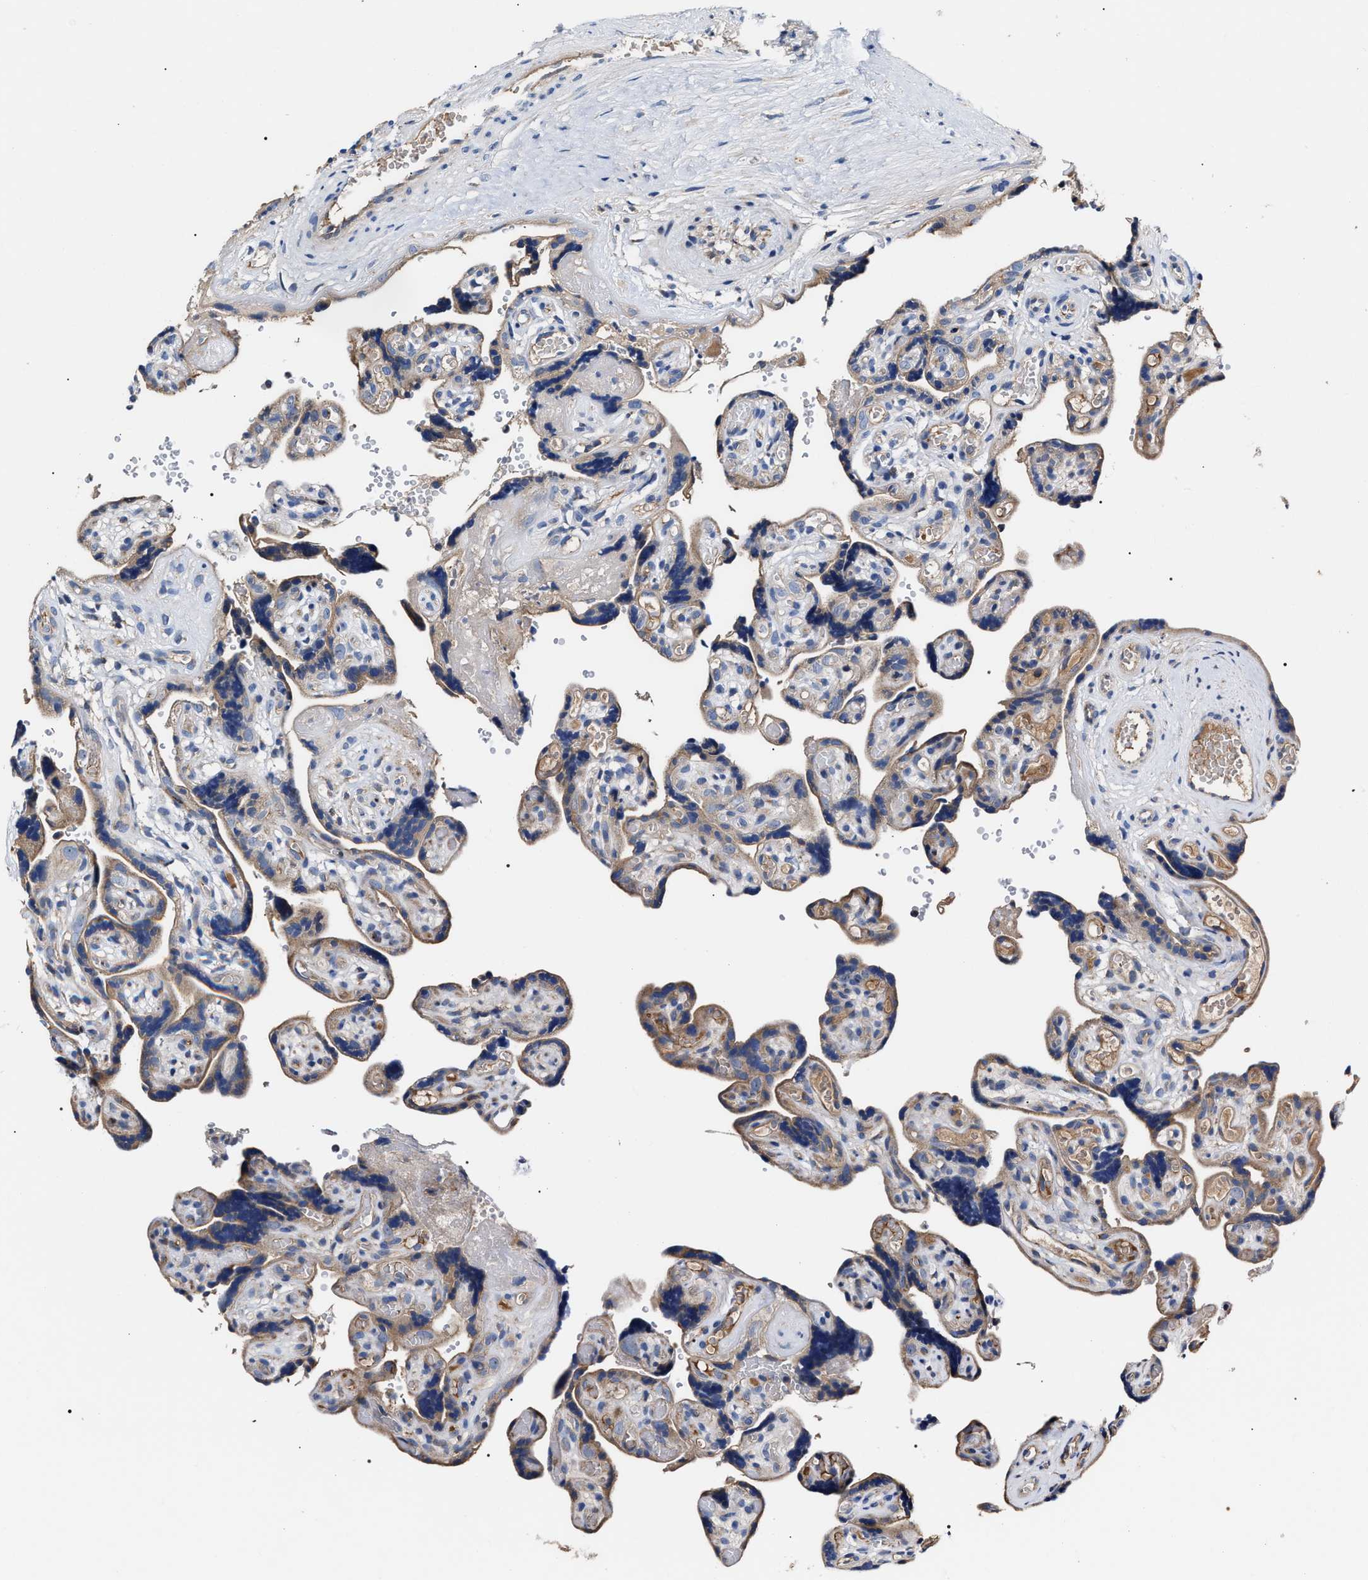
{"staining": {"intensity": "moderate", "quantity": "25%-75%", "location": "cytoplasmic/membranous"}, "tissue": "placenta", "cell_type": "Decidual cells", "image_type": "normal", "snomed": [{"axis": "morphology", "description": "Normal tissue, NOS"}, {"axis": "topography", "description": "Placenta"}], "caption": "Decidual cells display medium levels of moderate cytoplasmic/membranous expression in about 25%-75% of cells in benign placenta. Immunohistochemistry stains the protein in brown and the nuclei are stained blue.", "gene": "MACC1", "patient": {"sex": "female", "age": 30}}